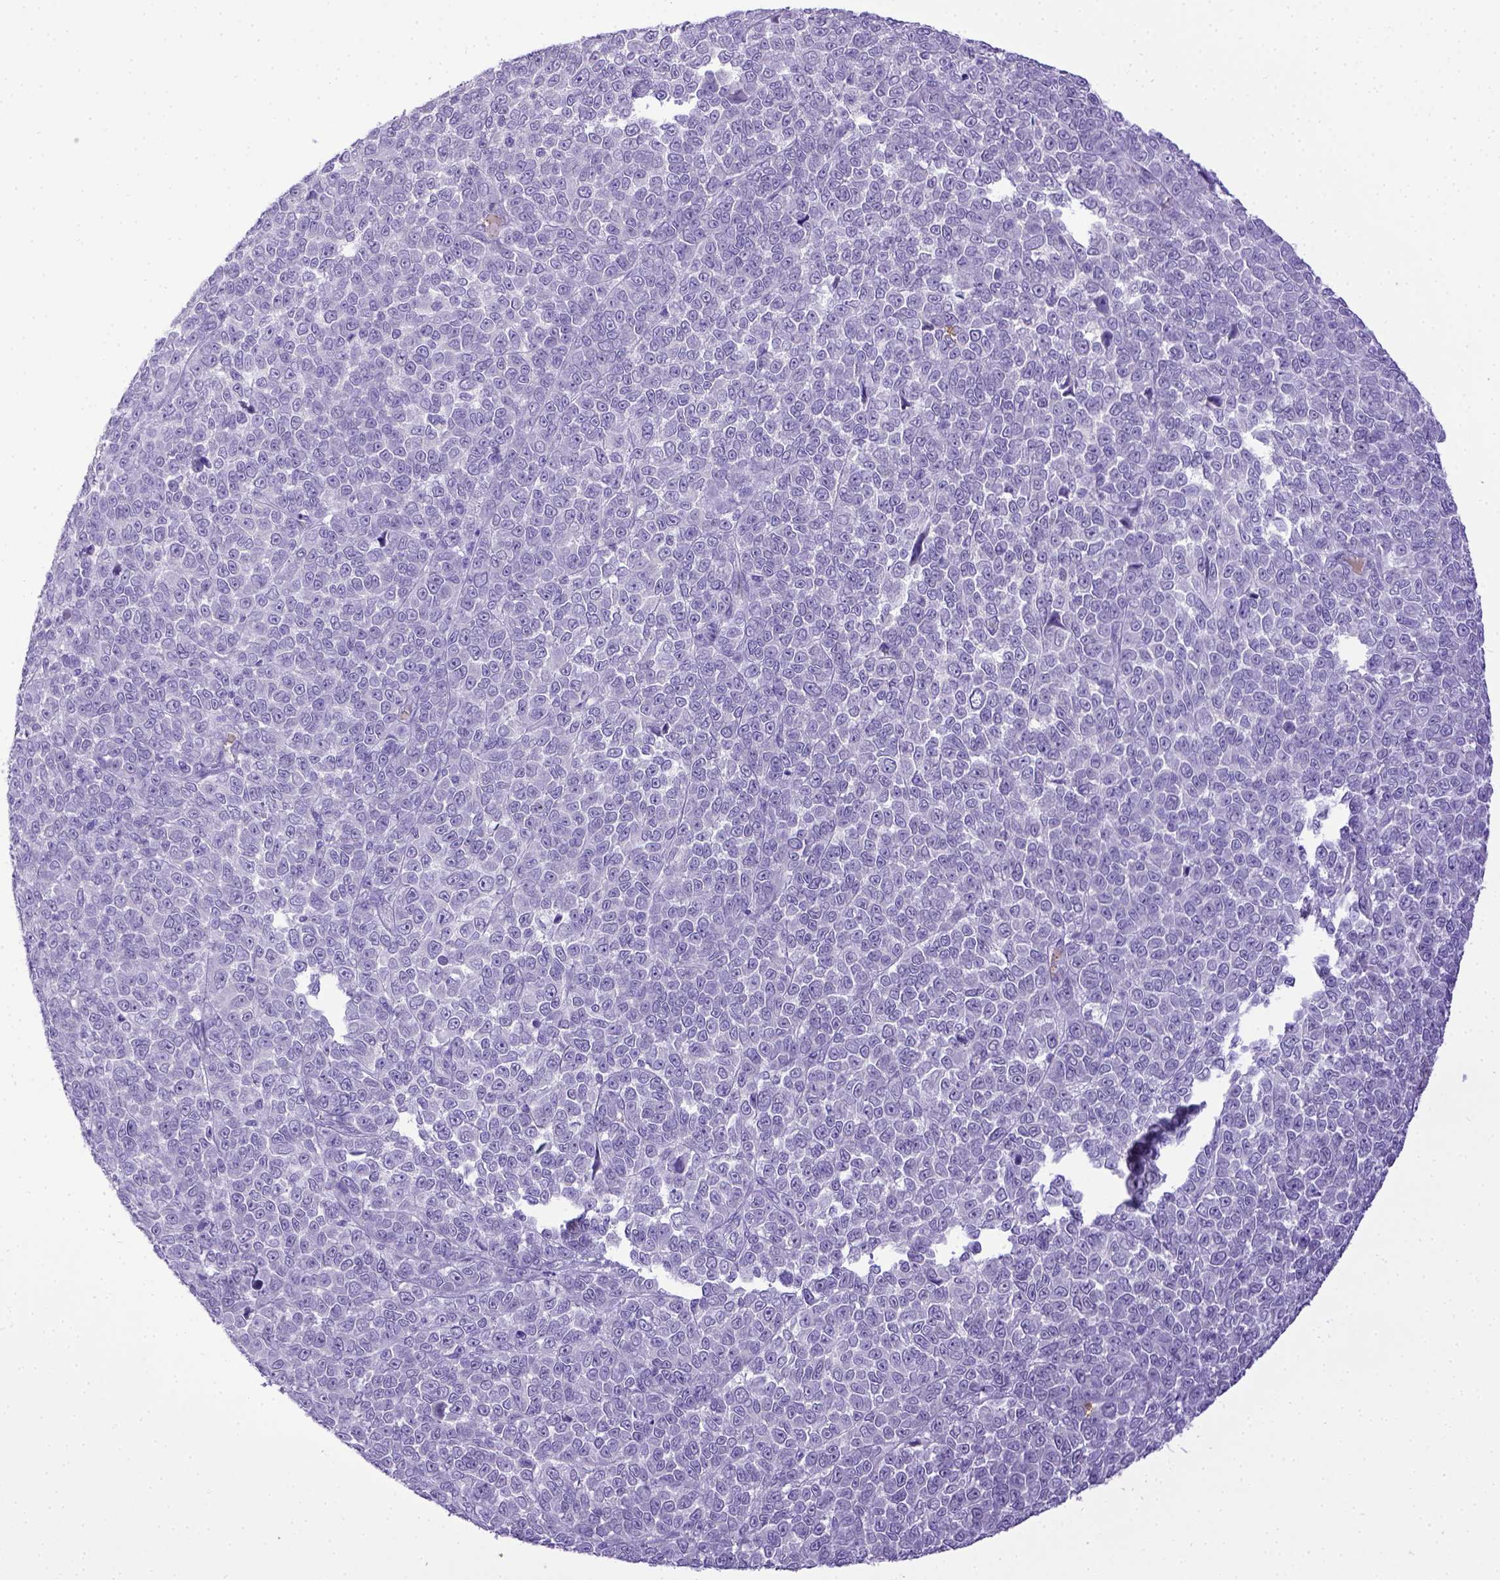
{"staining": {"intensity": "negative", "quantity": "none", "location": "none"}, "tissue": "melanoma", "cell_type": "Tumor cells", "image_type": "cancer", "snomed": [{"axis": "morphology", "description": "Malignant melanoma, NOS"}, {"axis": "topography", "description": "Skin"}], "caption": "Protein analysis of melanoma reveals no significant staining in tumor cells.", "gene": "CD3E", "patient": {"sex": "female", "age": 95}}